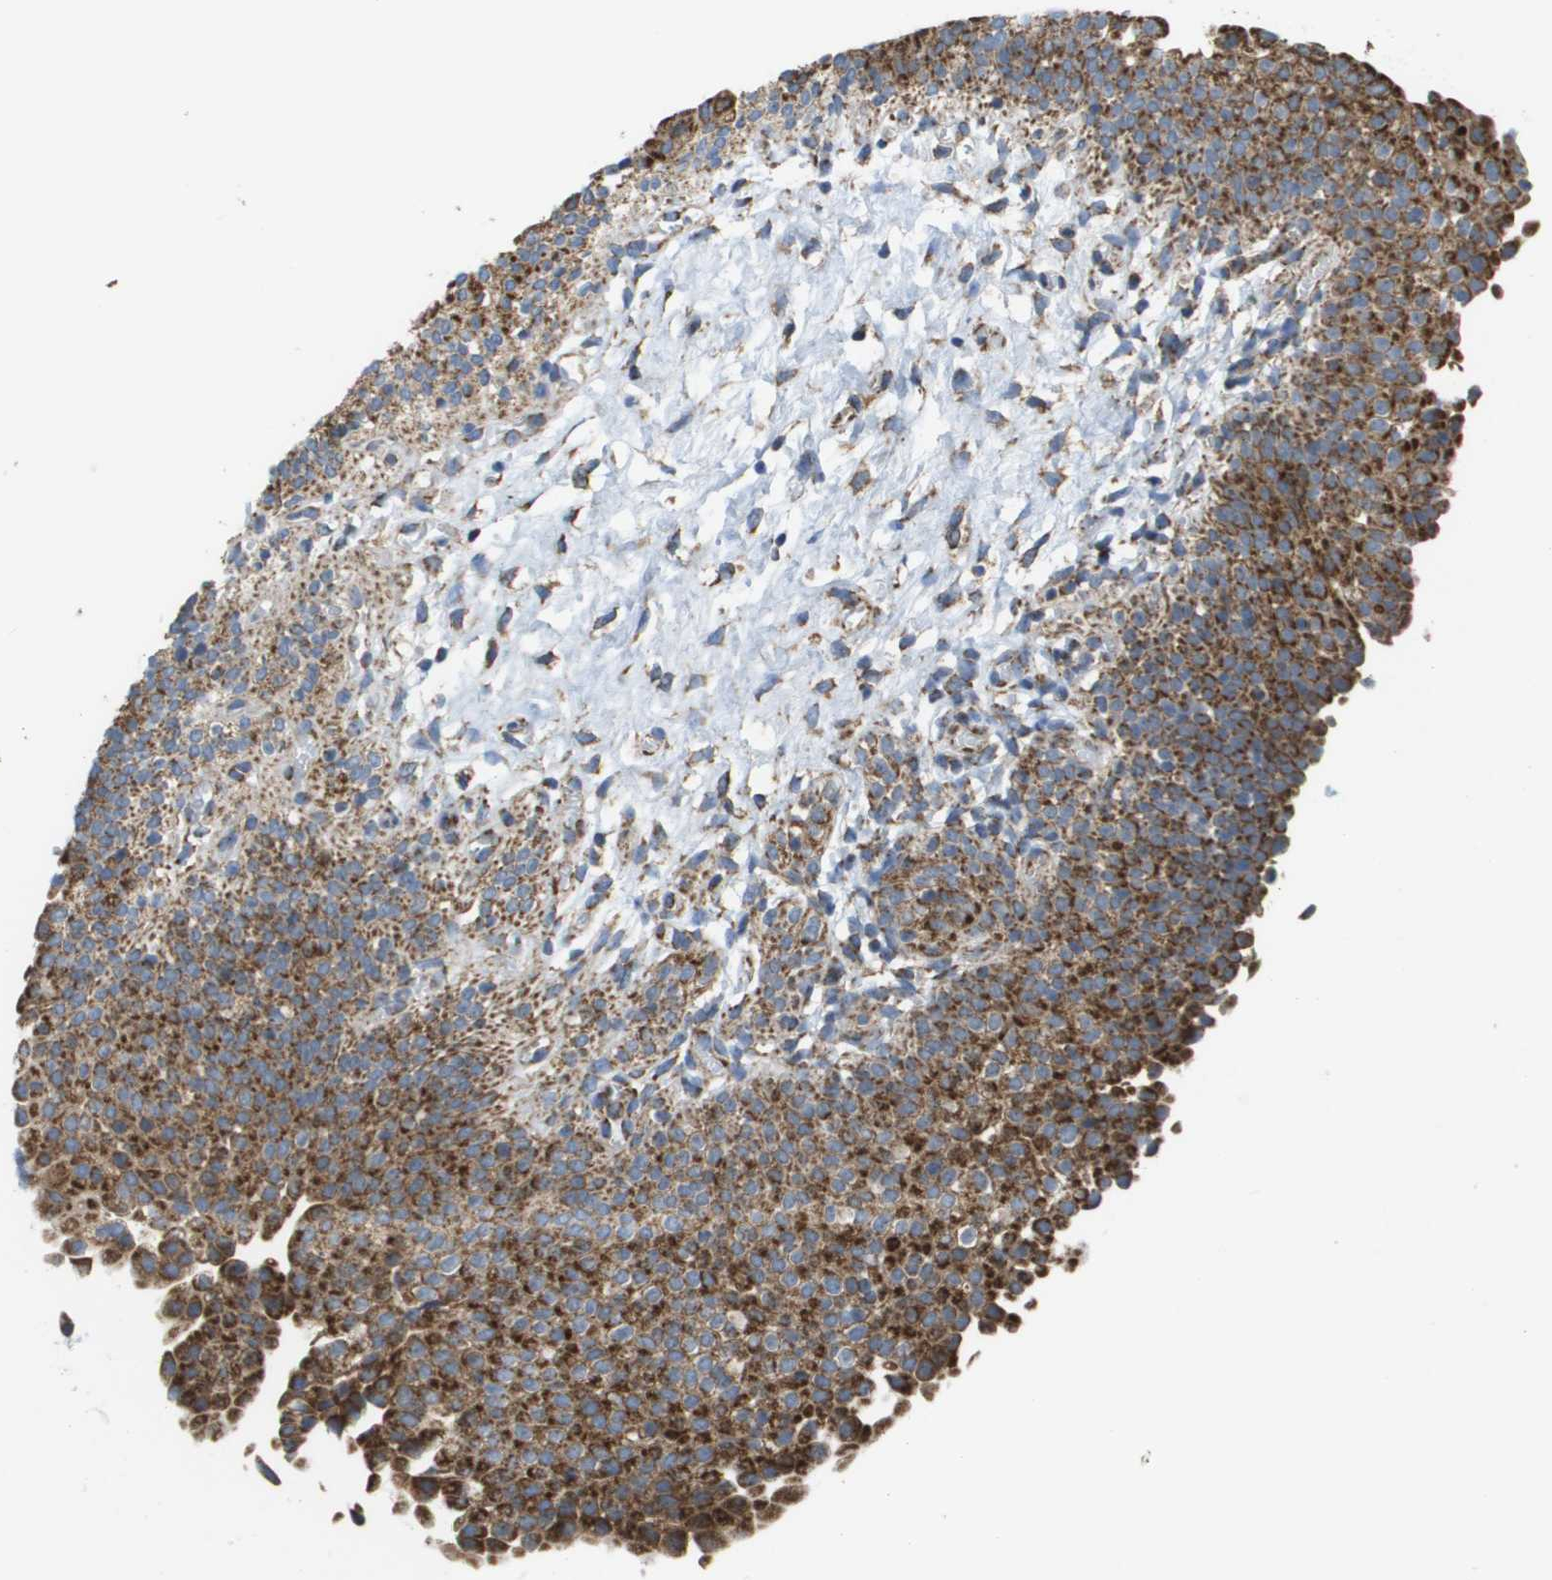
{"staining": {"intensity": "strong", "quantity": ">75%", "location": "cytoplasmic/membranous"}, "tissue": "urinary bladder", "cell_type": "Urothelial cells", "image_type": "normal", "snomed": [{"axis": "morphology", "description": "Normal tissue, NOS"}, {"axis": "topography", "description": "Urinary bladder"}], "caption": "This histopathology image demonstrates immunohistochemistry staining of normal human urinary bladder, with high strong cytoplasmic/membranous staining in about >75% of urothelial cells.", "gene": "FIS1", "patient": {"sex": "male", "age": 55}}